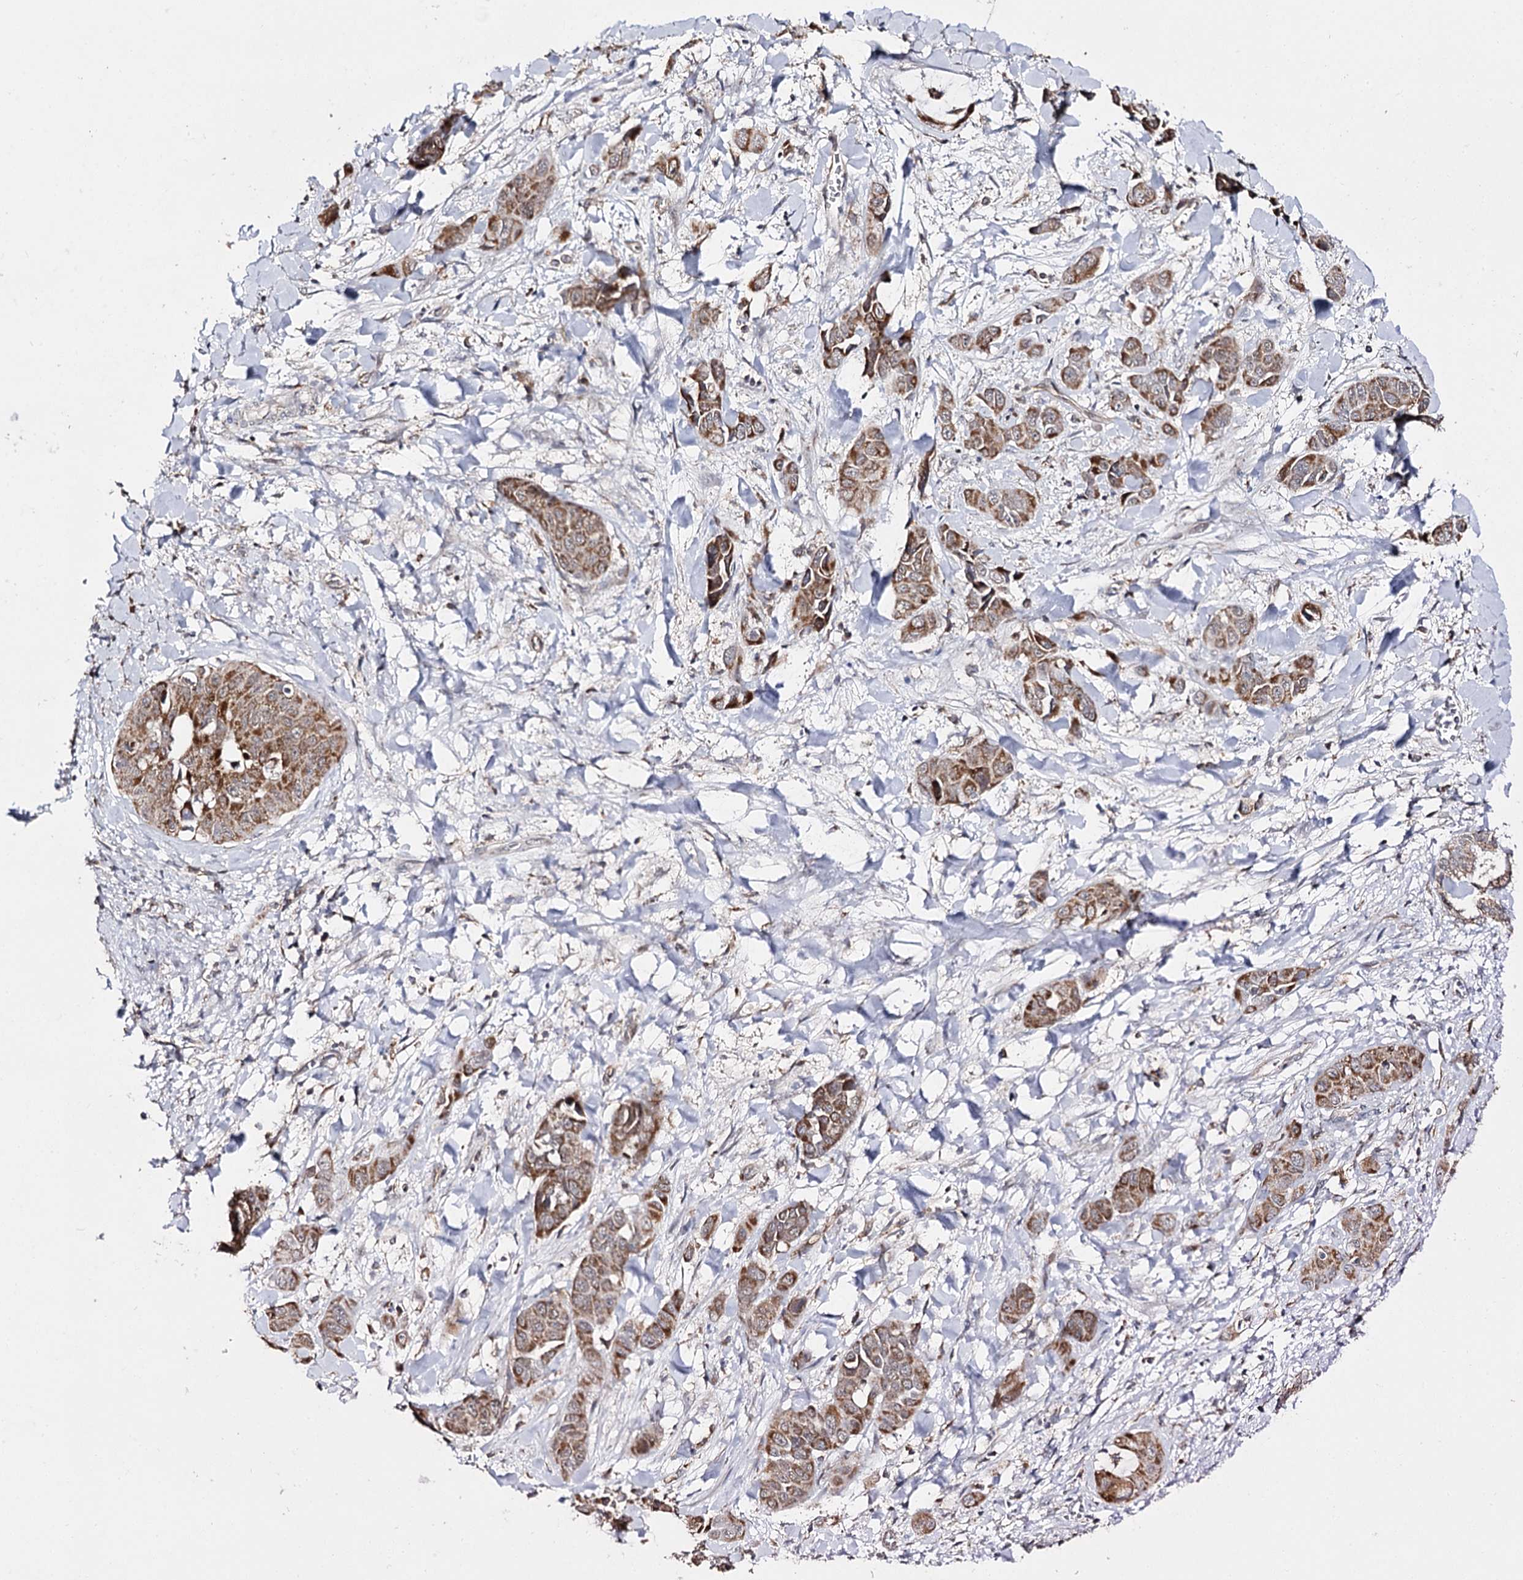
{"staining": {"intensity": "moderate", "quantity": ">75%", "location": "cytoplasmic/membranous"}, "tissue": "liver cancer", "cell_type": "Tumor cells", "image_type": "cancer", "snomed": [{"axis": "morphology", "description": "Cholangiocarcinoma"}, {"axis": "topography", "description": "Liver"}], "caption": "Moderate cytoplasmic/membranous positivity for a protein is appreciated in about >75% of tumor cells of cholangiocarcinoma (liver) using IHC.", "gene": "CBR4", "patient": {"sex": "female", "age": 52}}